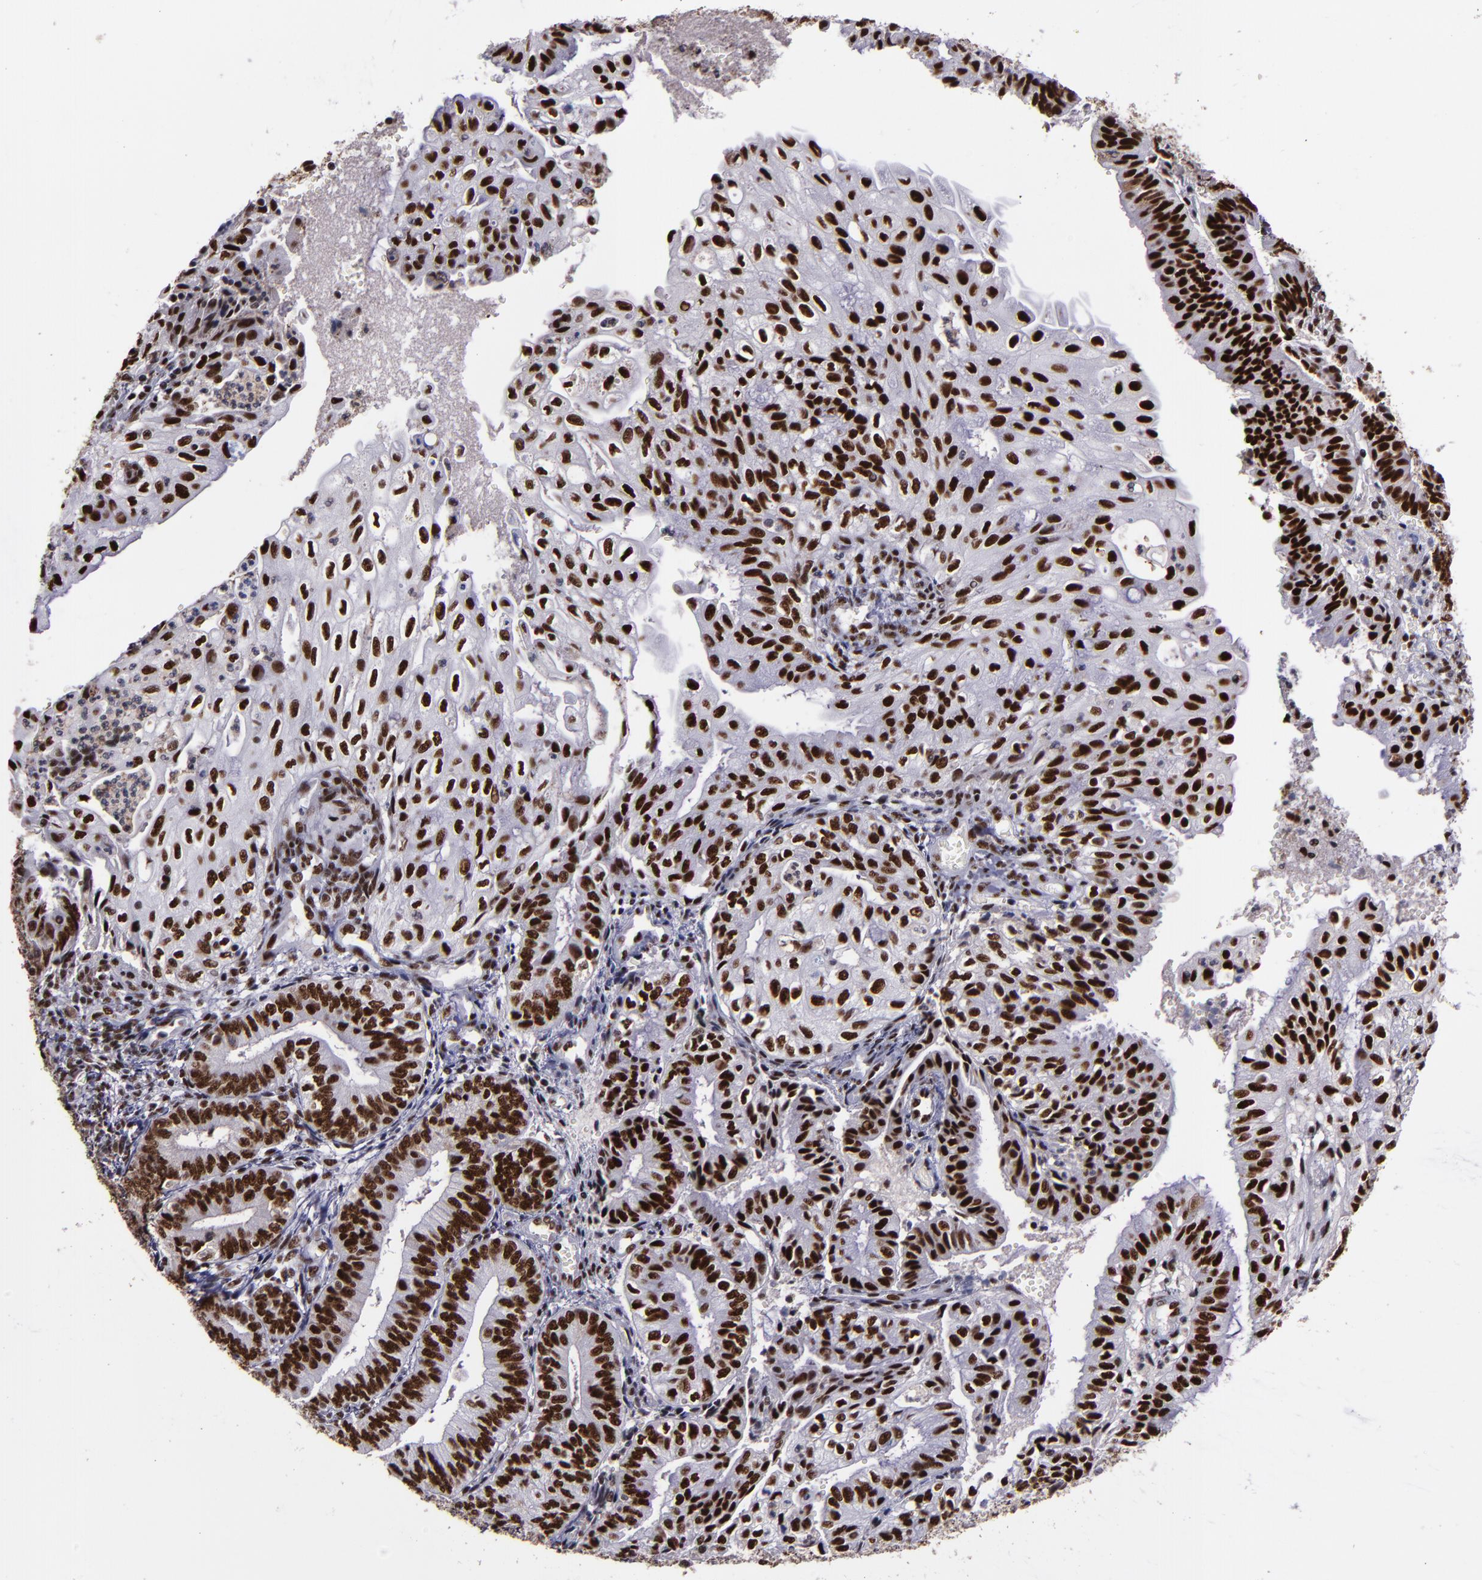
{"staining": {"intensity": "strong", "quantity": ">75%", "location": "nuclear"}, "tissue": "endometrial cancer", "cell_type": "Tumor cells", "image_type": "cancer", "snomed": [{"axis": "morphology", "description": "Adenocarcinoma, NOS"}, {"axis": "topography", "description": "Endometrium"}], "caption": "Protein staining of endometrial cancer tissue reveals strong nuclear expression in approximately >75% of tumor cells.", "gene": "PPP4R3A", "patient": {"sex": "female", "age": 55}}